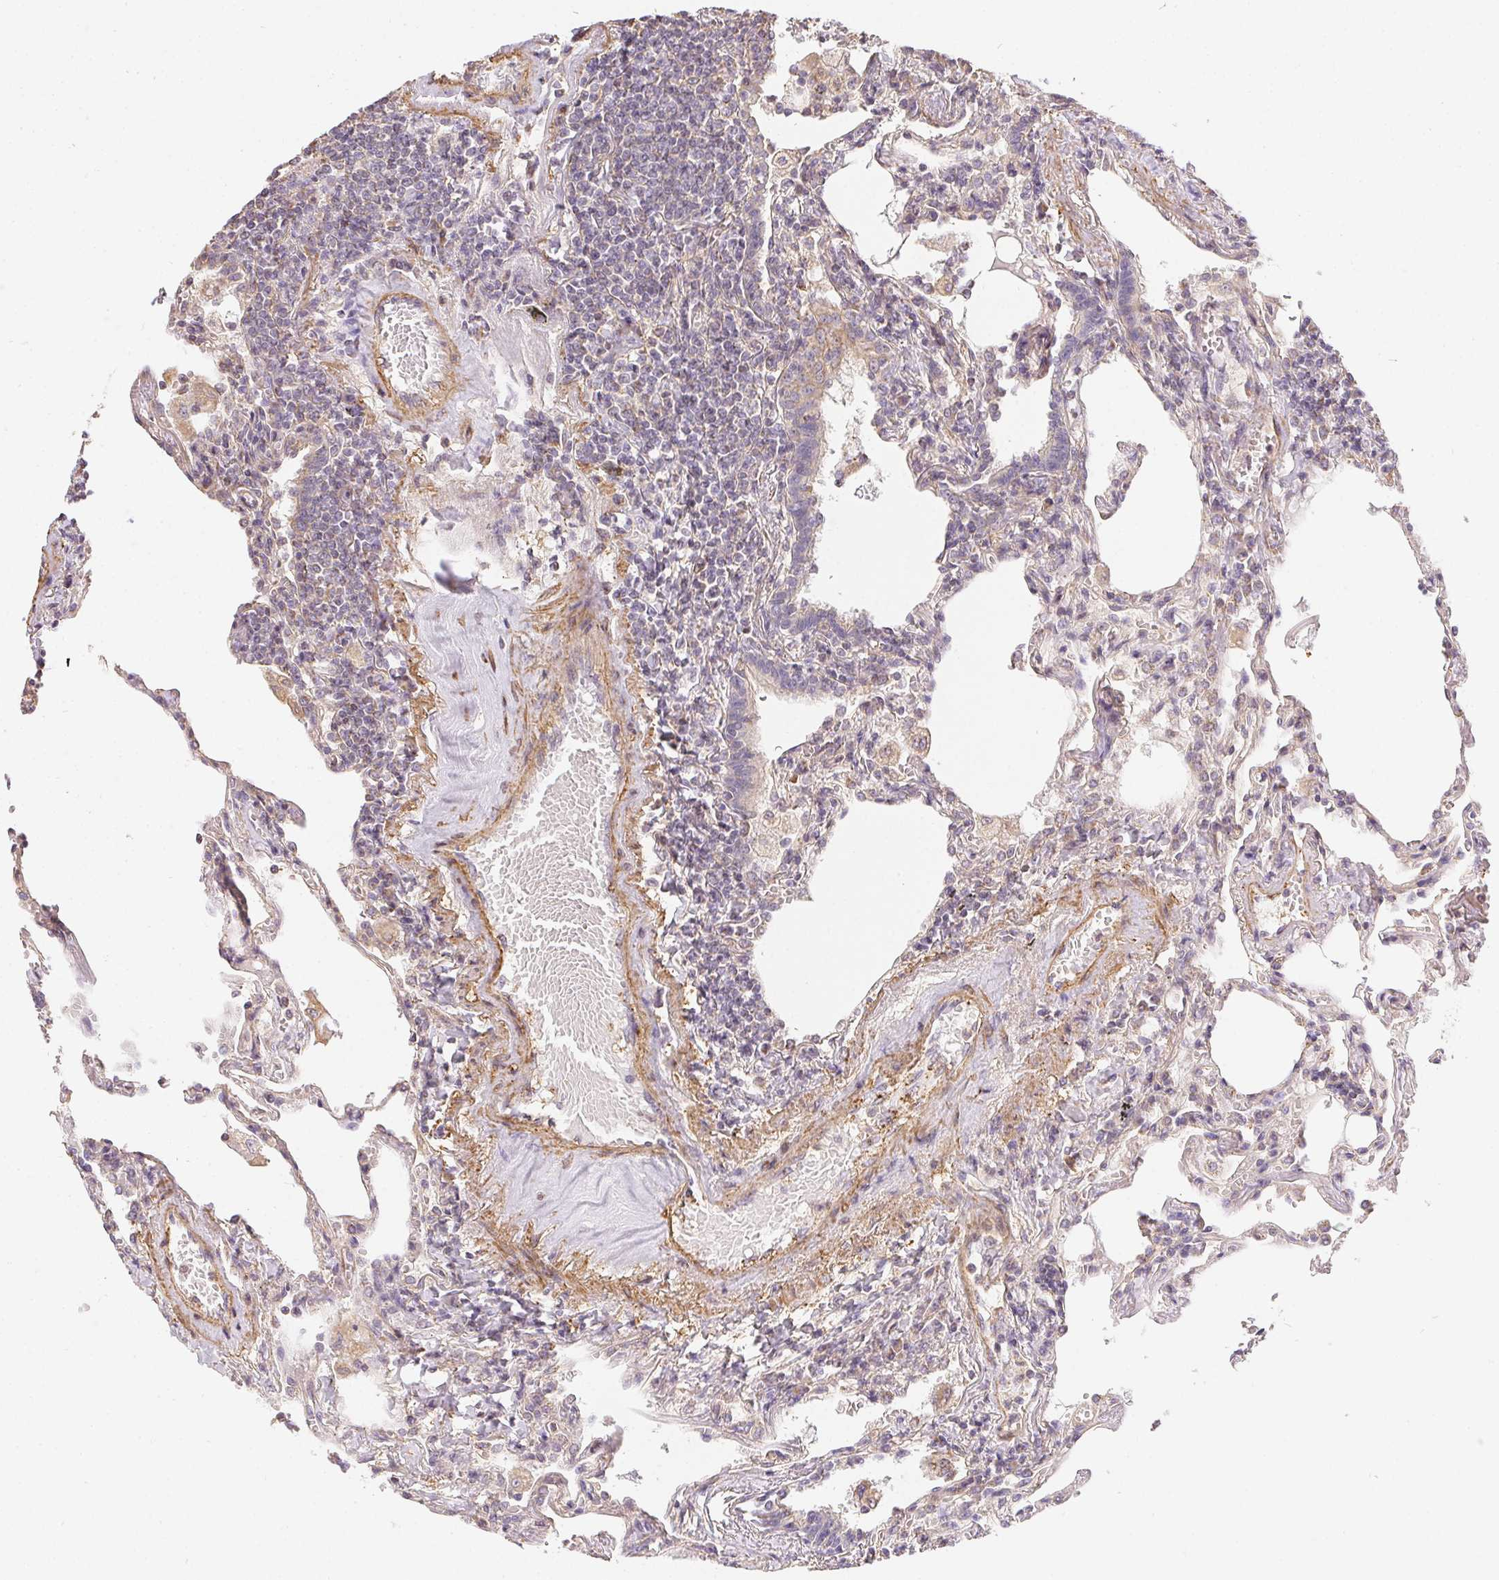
{"staining": {"intensity": "negative", "quantity": "none", "location": "none"}, "tissue": "lymphoma", "cell_type": "Tumor cells", "image_type": "cancer", "snomed": [{"axis": "morphology", "description": "Malignant lymphoma, non-Hodgkin's type, Low grade"}, {"axis": "topography", "description": "Lung"}], "caption": "An immunohistochemistry image of lymphoma is shown. There is no staining in tumor cells of lymphoma. (Brightfield microscopy of DAB (3,3'-diaminobenzidine) immunohistochemistry at high magnification).", "gene": "REV3L", "patient": {"sex": "female", "age": 71}}